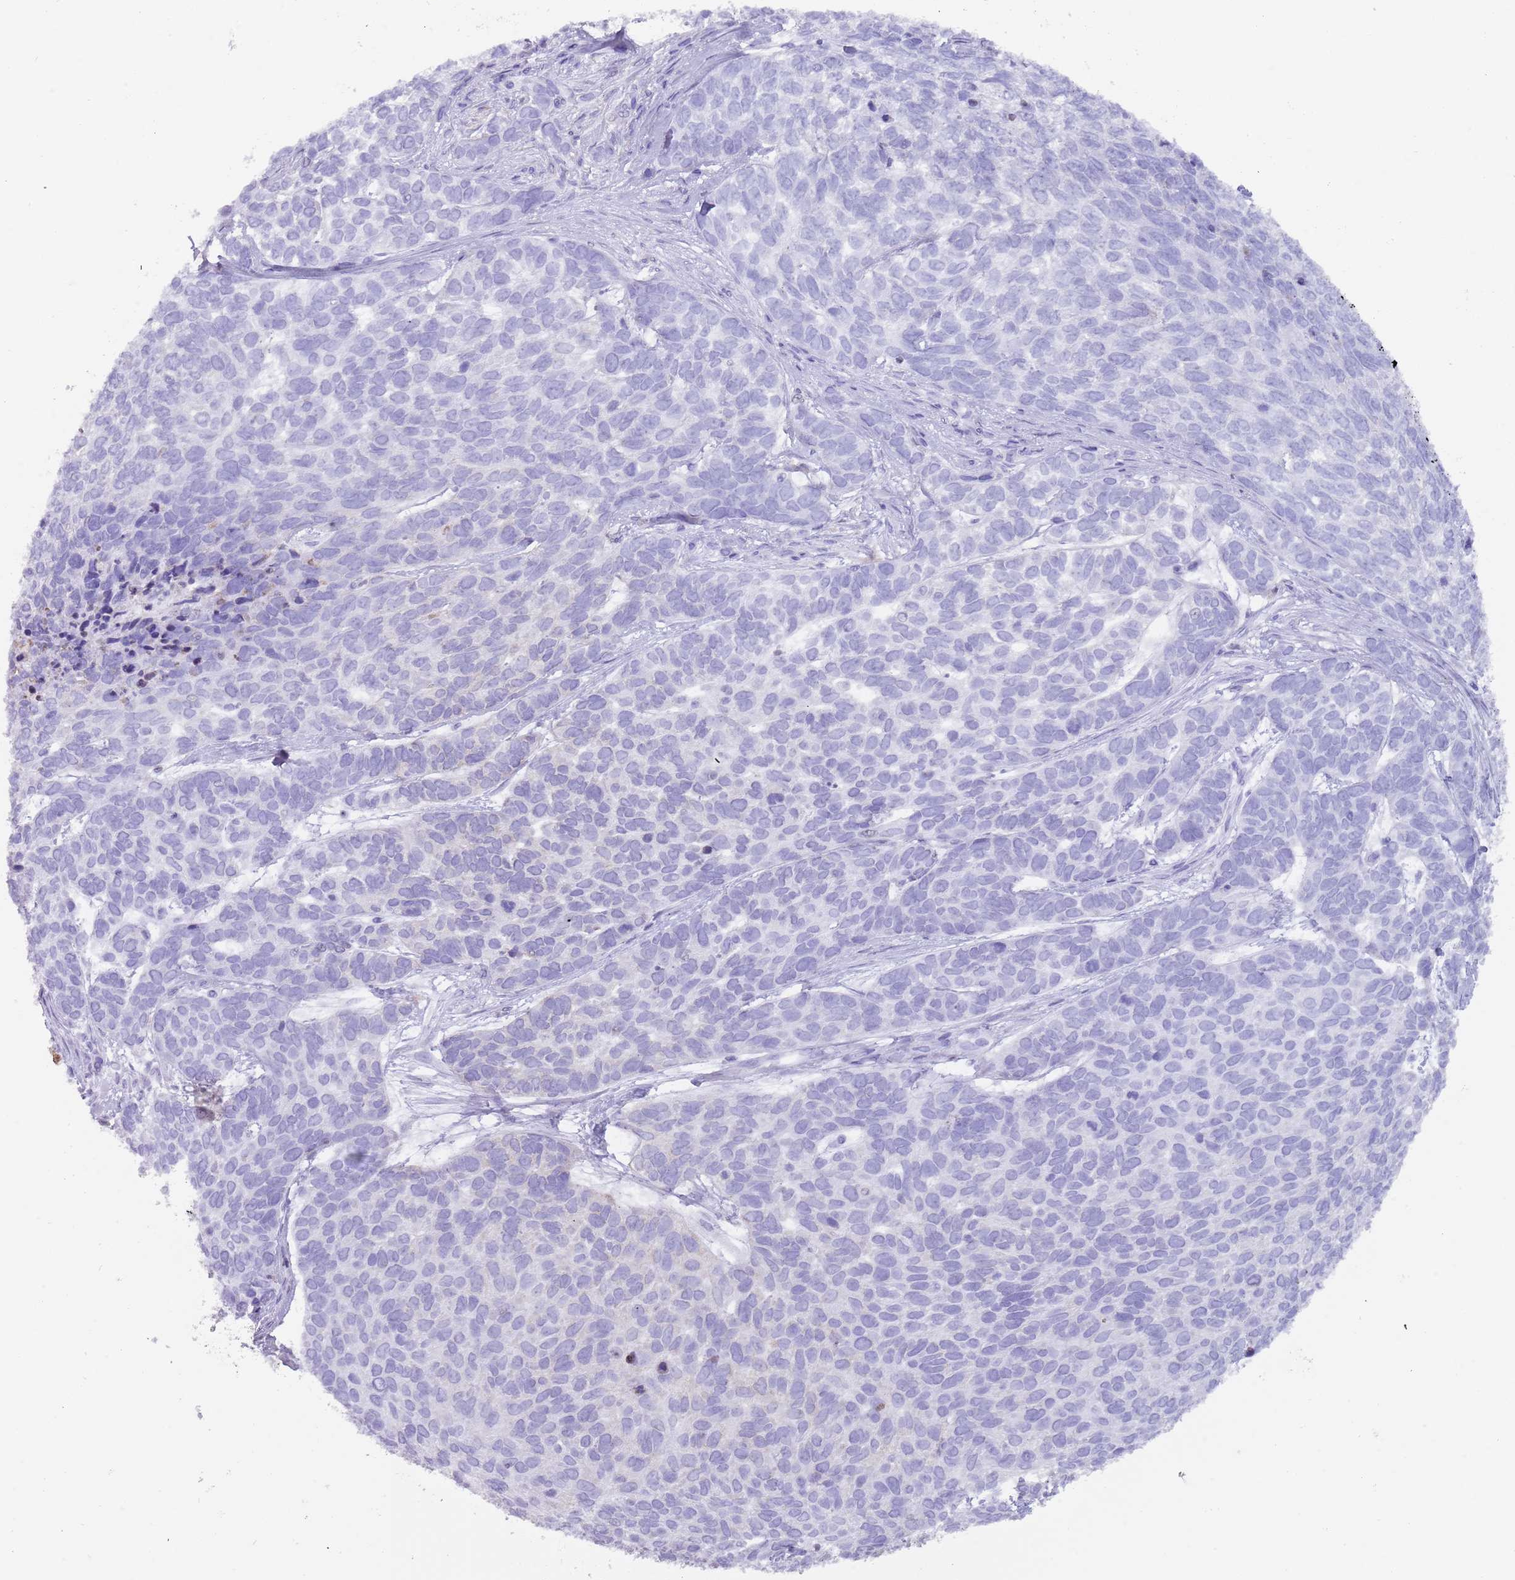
{"staining": {"intensity": "negative", "quantity": "none", "location": "none"}, "tissue": "skin cancer", "cell_type": "Tumor cells", "image_type": "cancer", "snomed": [{"axis": "morphology", "description": "Basal cell carcinoma"}, {"axis": "topography", "description": "Skin"}], "caption": "IHC histopathology image of human skin basal cell carcinoma stained for a protein (brown), which shows no staining in tumor cells.", "gene": "HDAC8", "patient": {"sex": "female", "age": 65}}